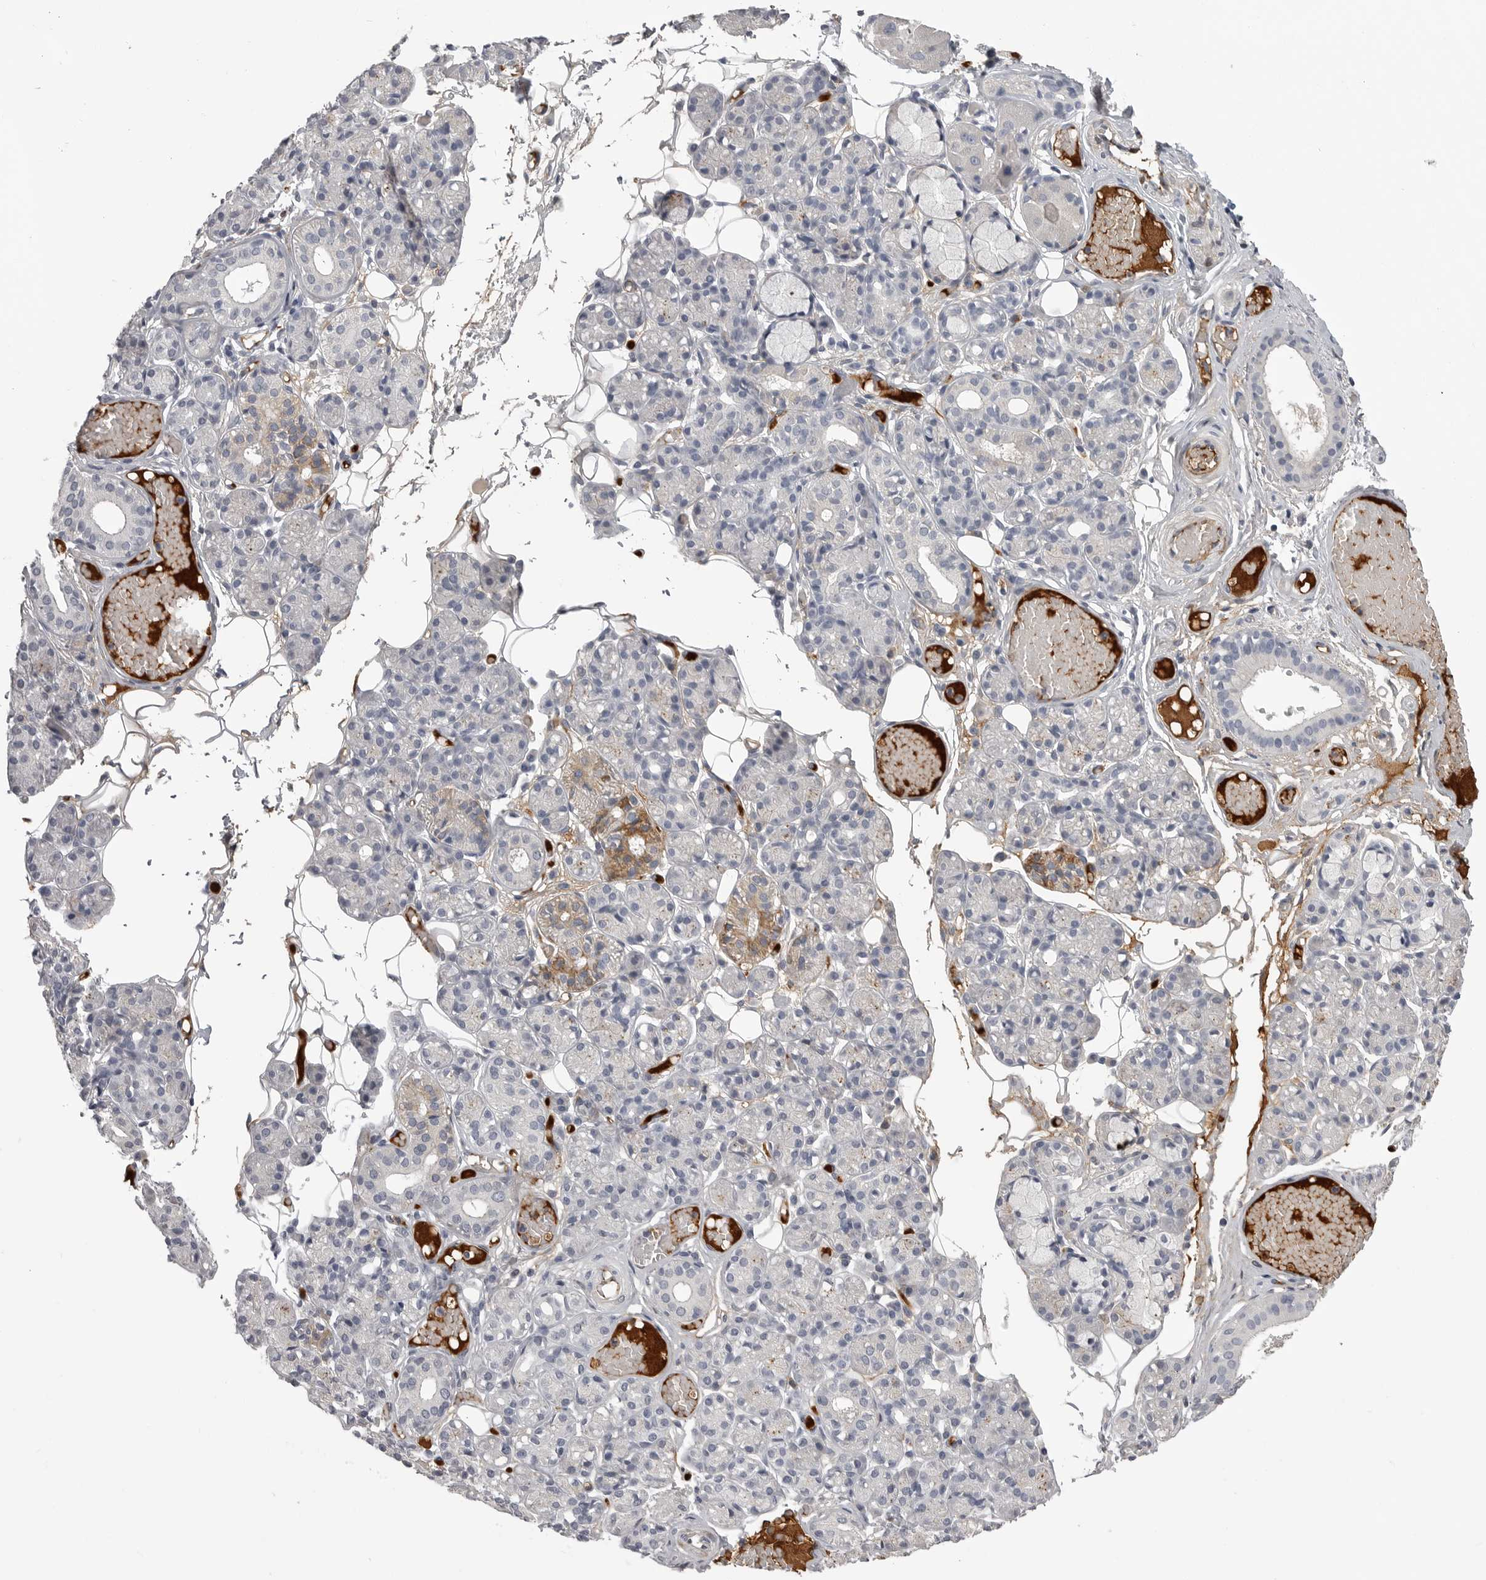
{"staining": {"intensity": "weak", "quantity": "<25%", "location": "cytoplasmic/membranous"}, "tissue": "salivary gland", "cell_type": "Glandular cells", "image_type": "normal", "snomed": [{"axis": "morphology", "description": "Normal tissue, NOS"}, {"axis": "topography", "description": "Salivary gland"}], "caption": "Immunohistochemistry (IHC) of normal salivary gland displays no positivity in glandular cells.", "gene": "SERPING1", "patient": {"sex": "male", "age": 63}}